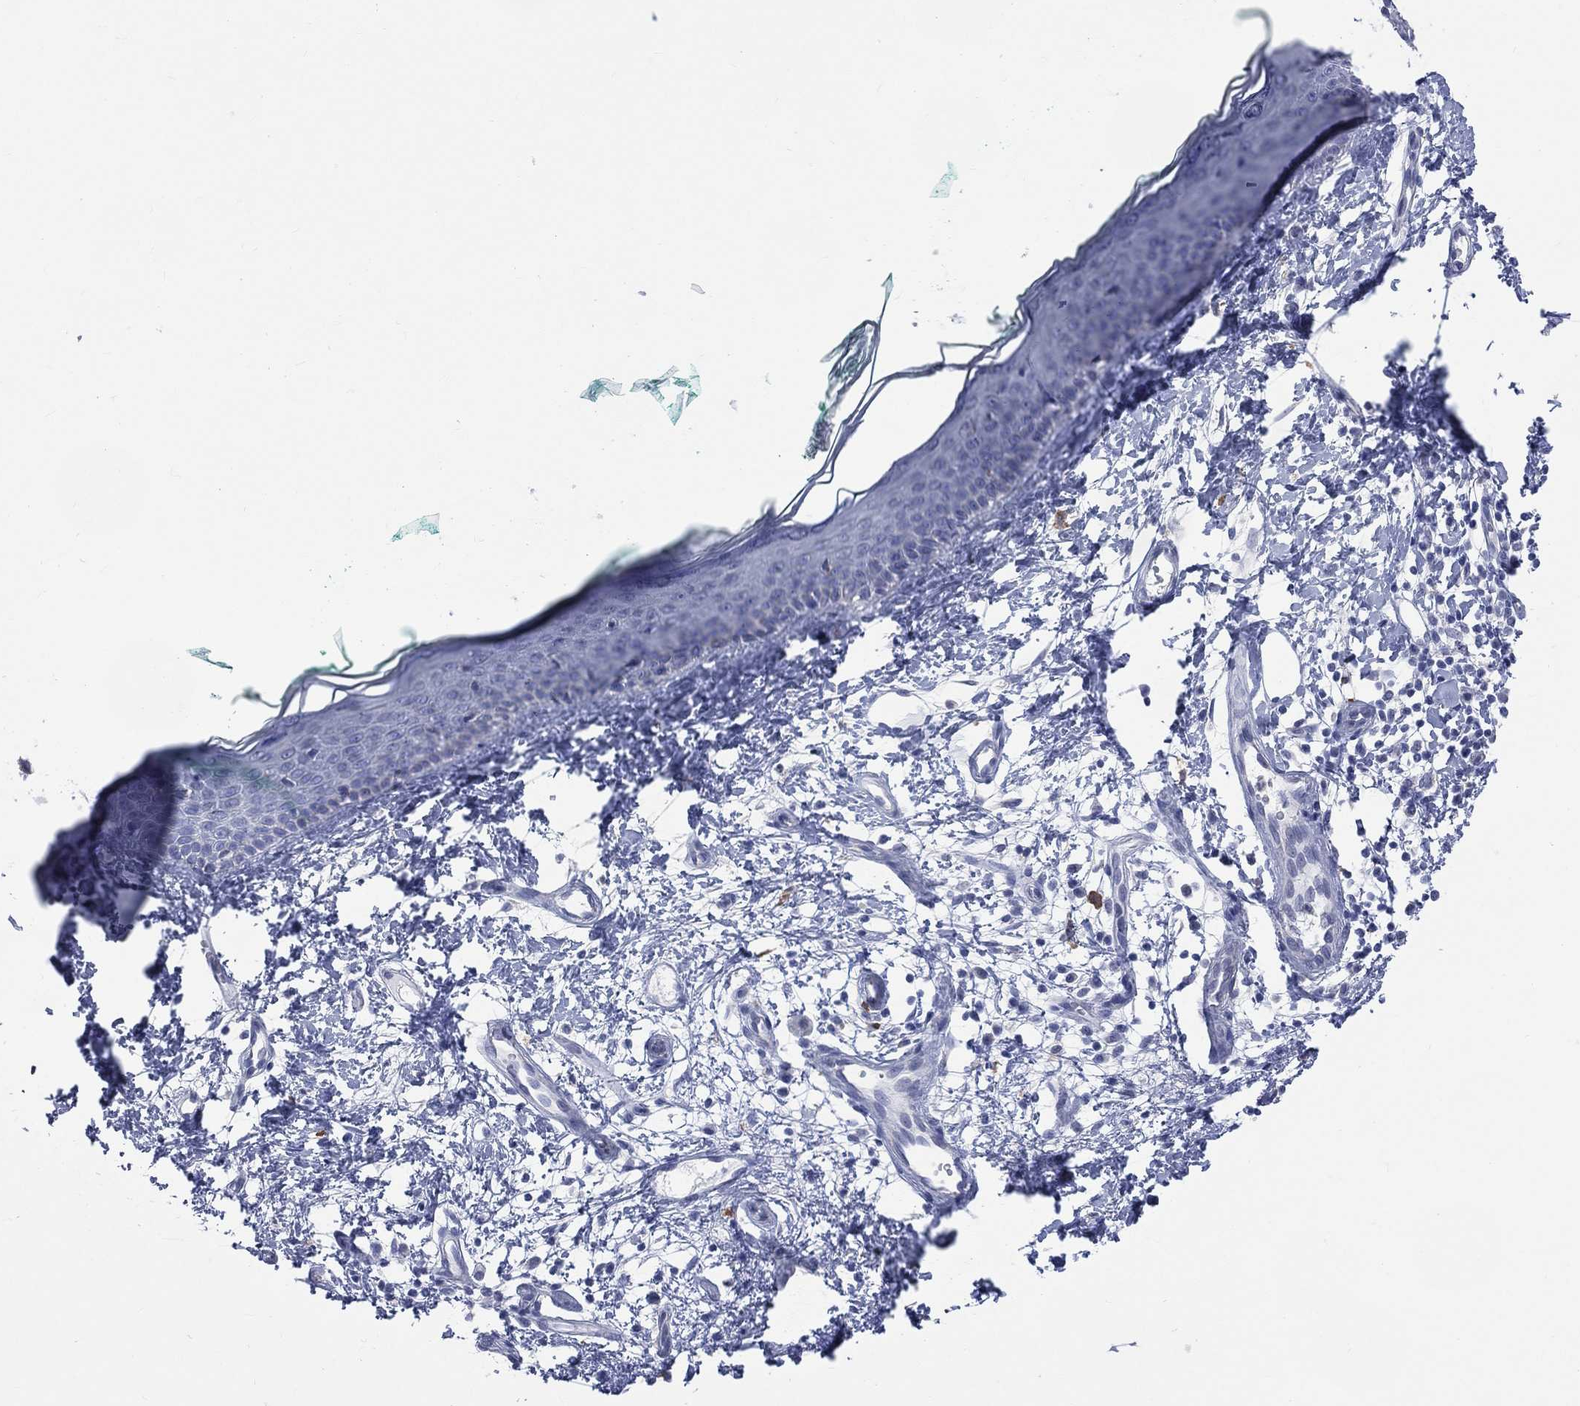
{"staining": {"intensity": "negative", "quantity": "none", "location": "none"}, "tissue": "skin", "cell_type": "Fibroblasts", "image_type": "normal", "snomed": [{"axis": "morphology", "description": "Normal tissue, NOS"}, {"axis": "morphology", "description": "Basal cell carcinoma"}, {"axis": "topography", "description": "Skin"}], "caption": "Immunohistochemical staining of unremarkable human skin demonstrates no significant expression in fibroblasts.", "gene": "AKAP3", "patient": {"sex": "male", "age": 33}}